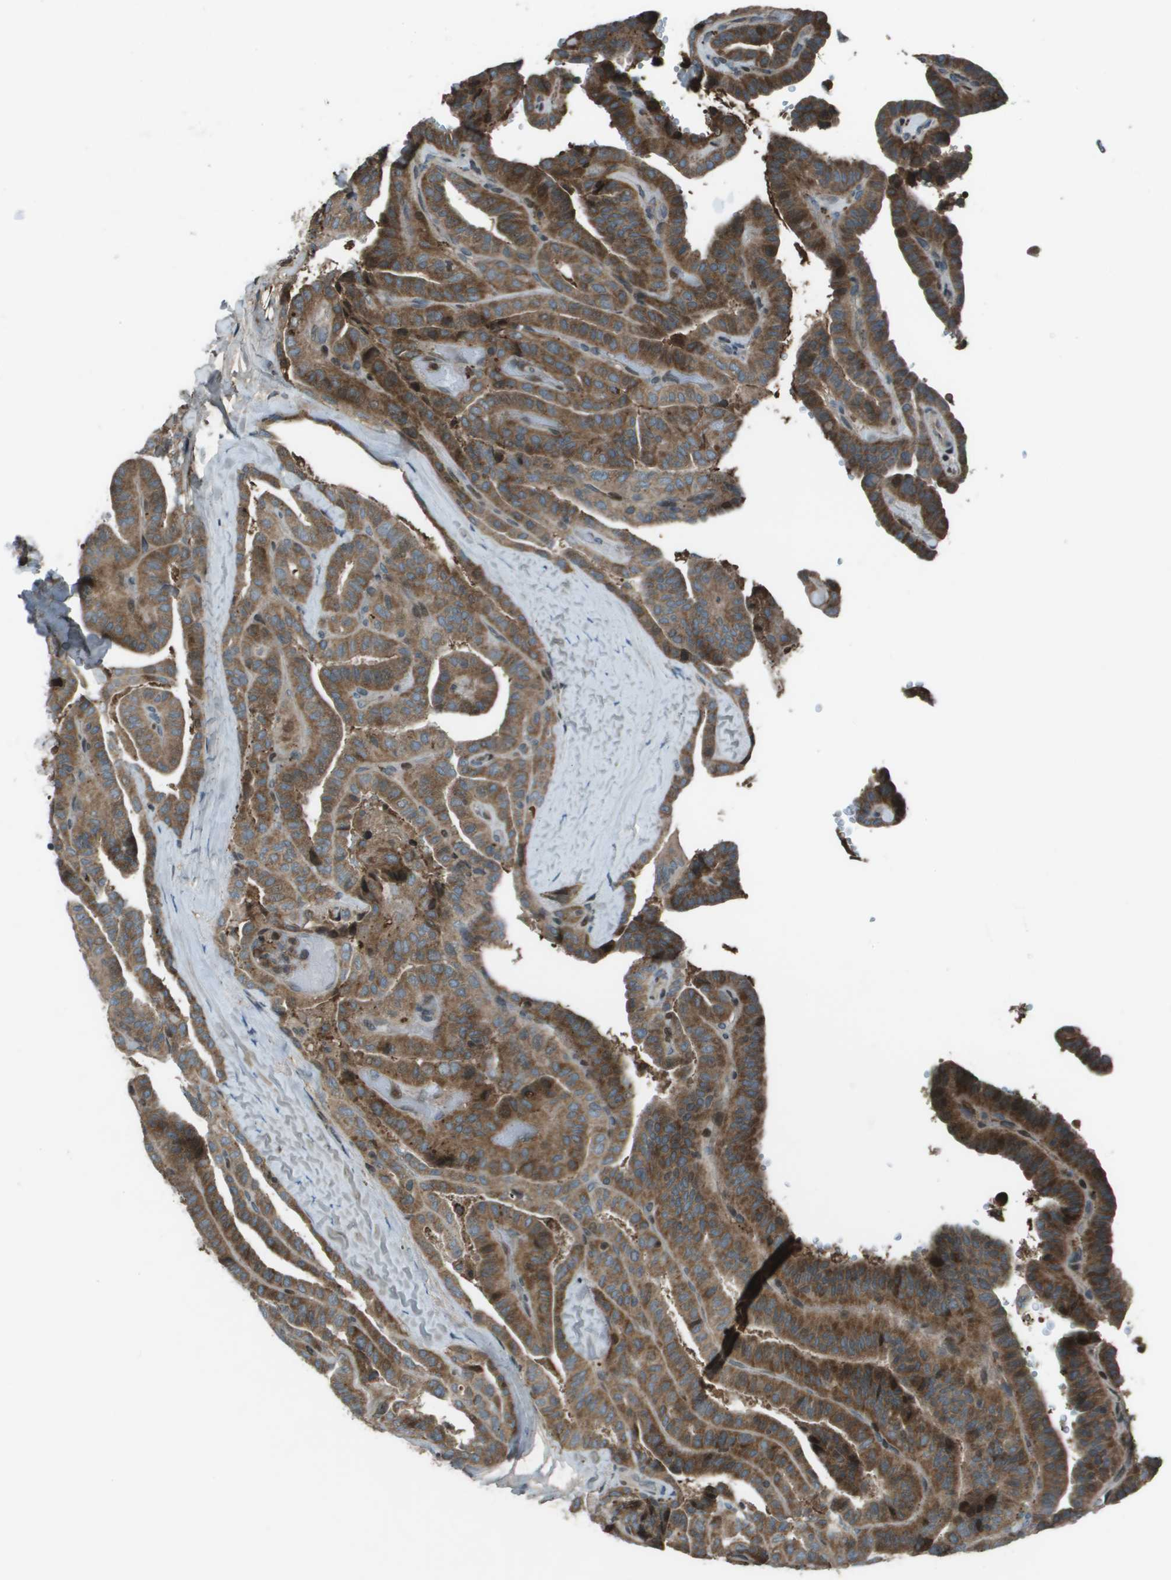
{"staining": {"intensity": "moderate", "quantity": ">75%", "location": "cytoplasmic/membranous"}, "tissue": "thyroid cancer", "cell_type": "Tumor cells", "image_type": "cancer", "snomed": [{"axis": "morphology", "description": "Papillary adenocarcinoma, NOS"}, {"axis": "topography", "description": "Thyroid gland"}], "caption": "This is an image of immunohistochemistry staining of thyroid papillary adenocarcinoma, which shows moderate staining in the cytoplasmic/membranous of tumor cells.", "gene": "CXCL12", "patient": {"sex": "male", "age": 77}}